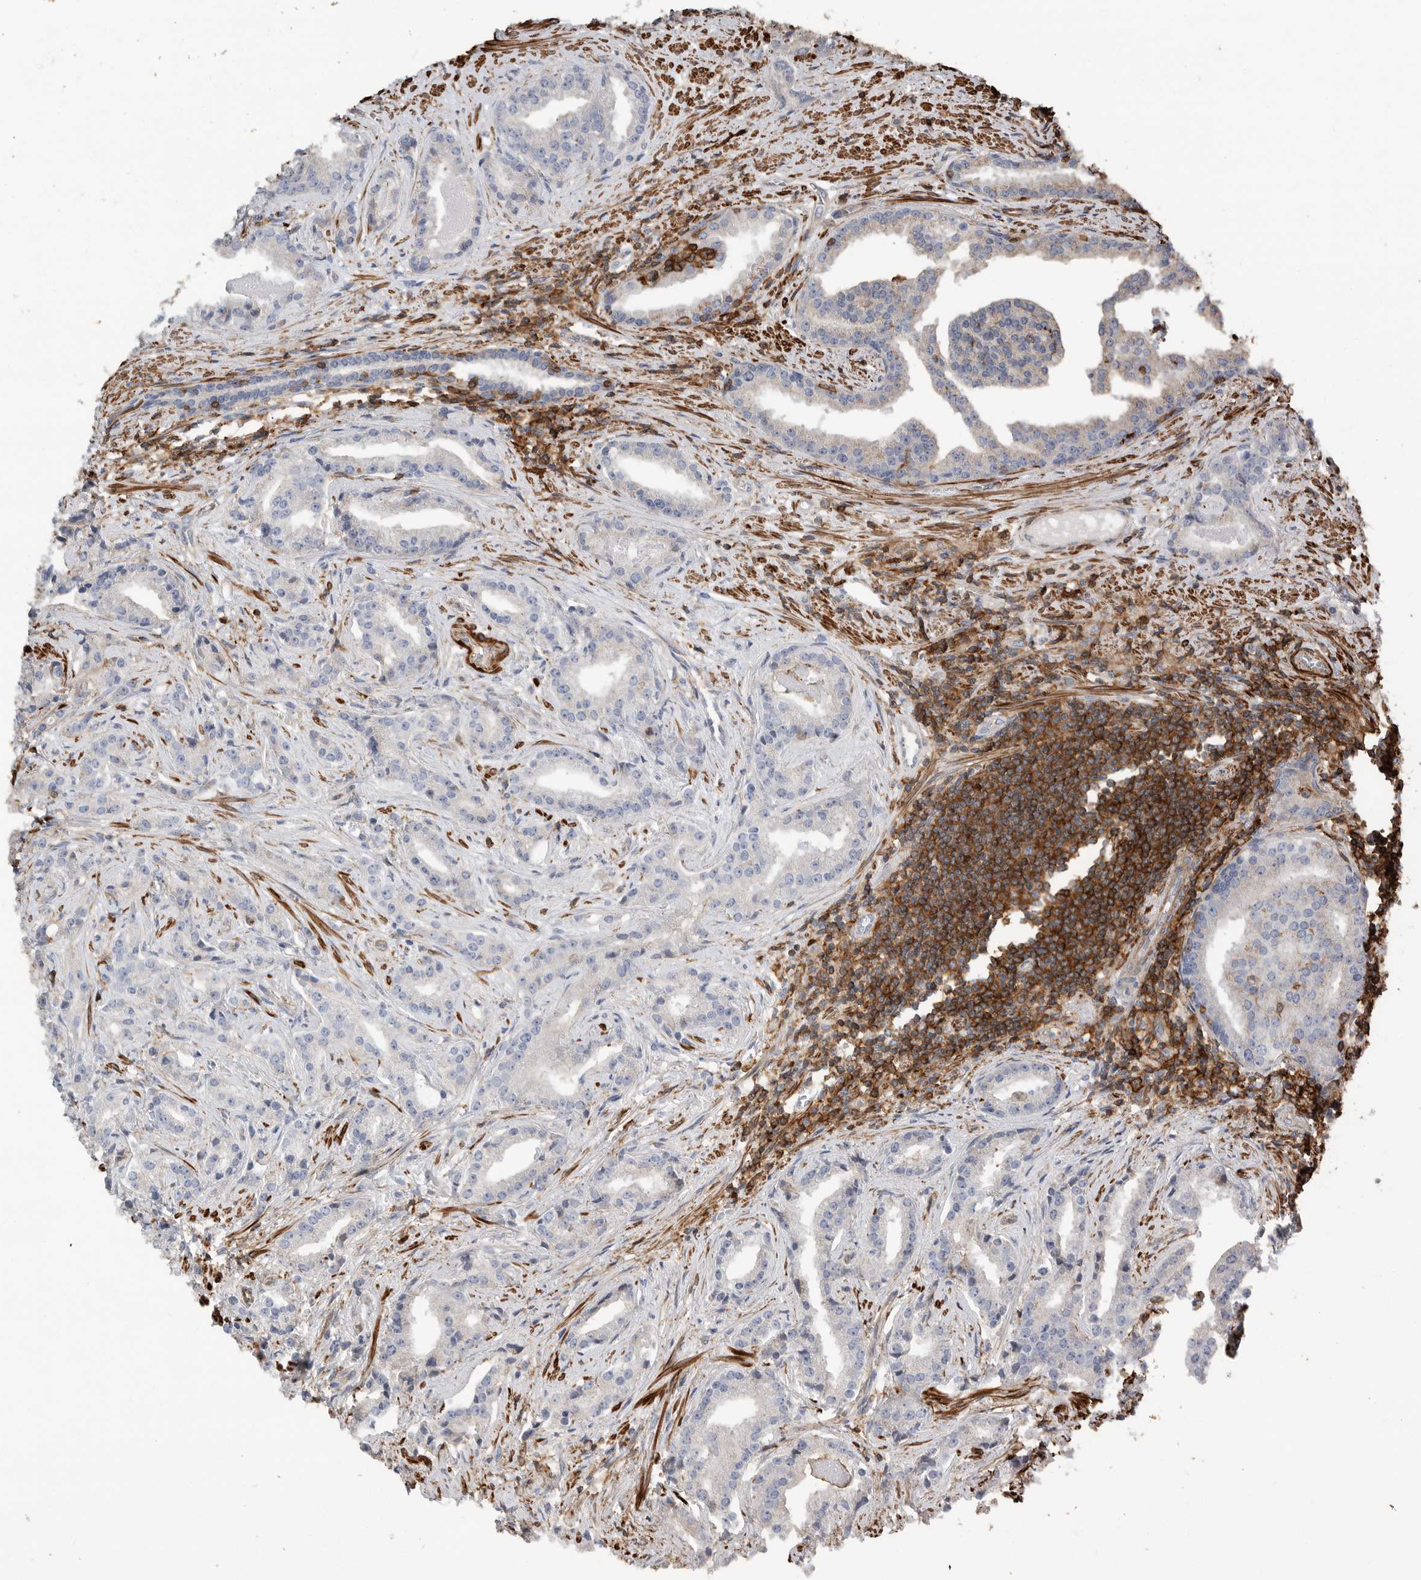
{"staining": {"intensity": "negative", "quantity": "none", "location": "none"}, "tissue": "prostate cancer", "cell_type": "Tumor cells", "image_type": "cancer", "snomed": [{"axis": "morphology", "description": "Adenocarcinoma, Low grade"}, {"axis": "topography", "description": "Prostate"}], "caption": "DAB immunohistochemical staining of prostate adenocarcinoma (low-grade) reveals no significant positivity in tumor cells. (DAB immunohistochemistry (IHC) visualized using brightfield microscopy, high magnification).", "gene": "GPER1", "patient": {"sex": "male", "age": 67}}